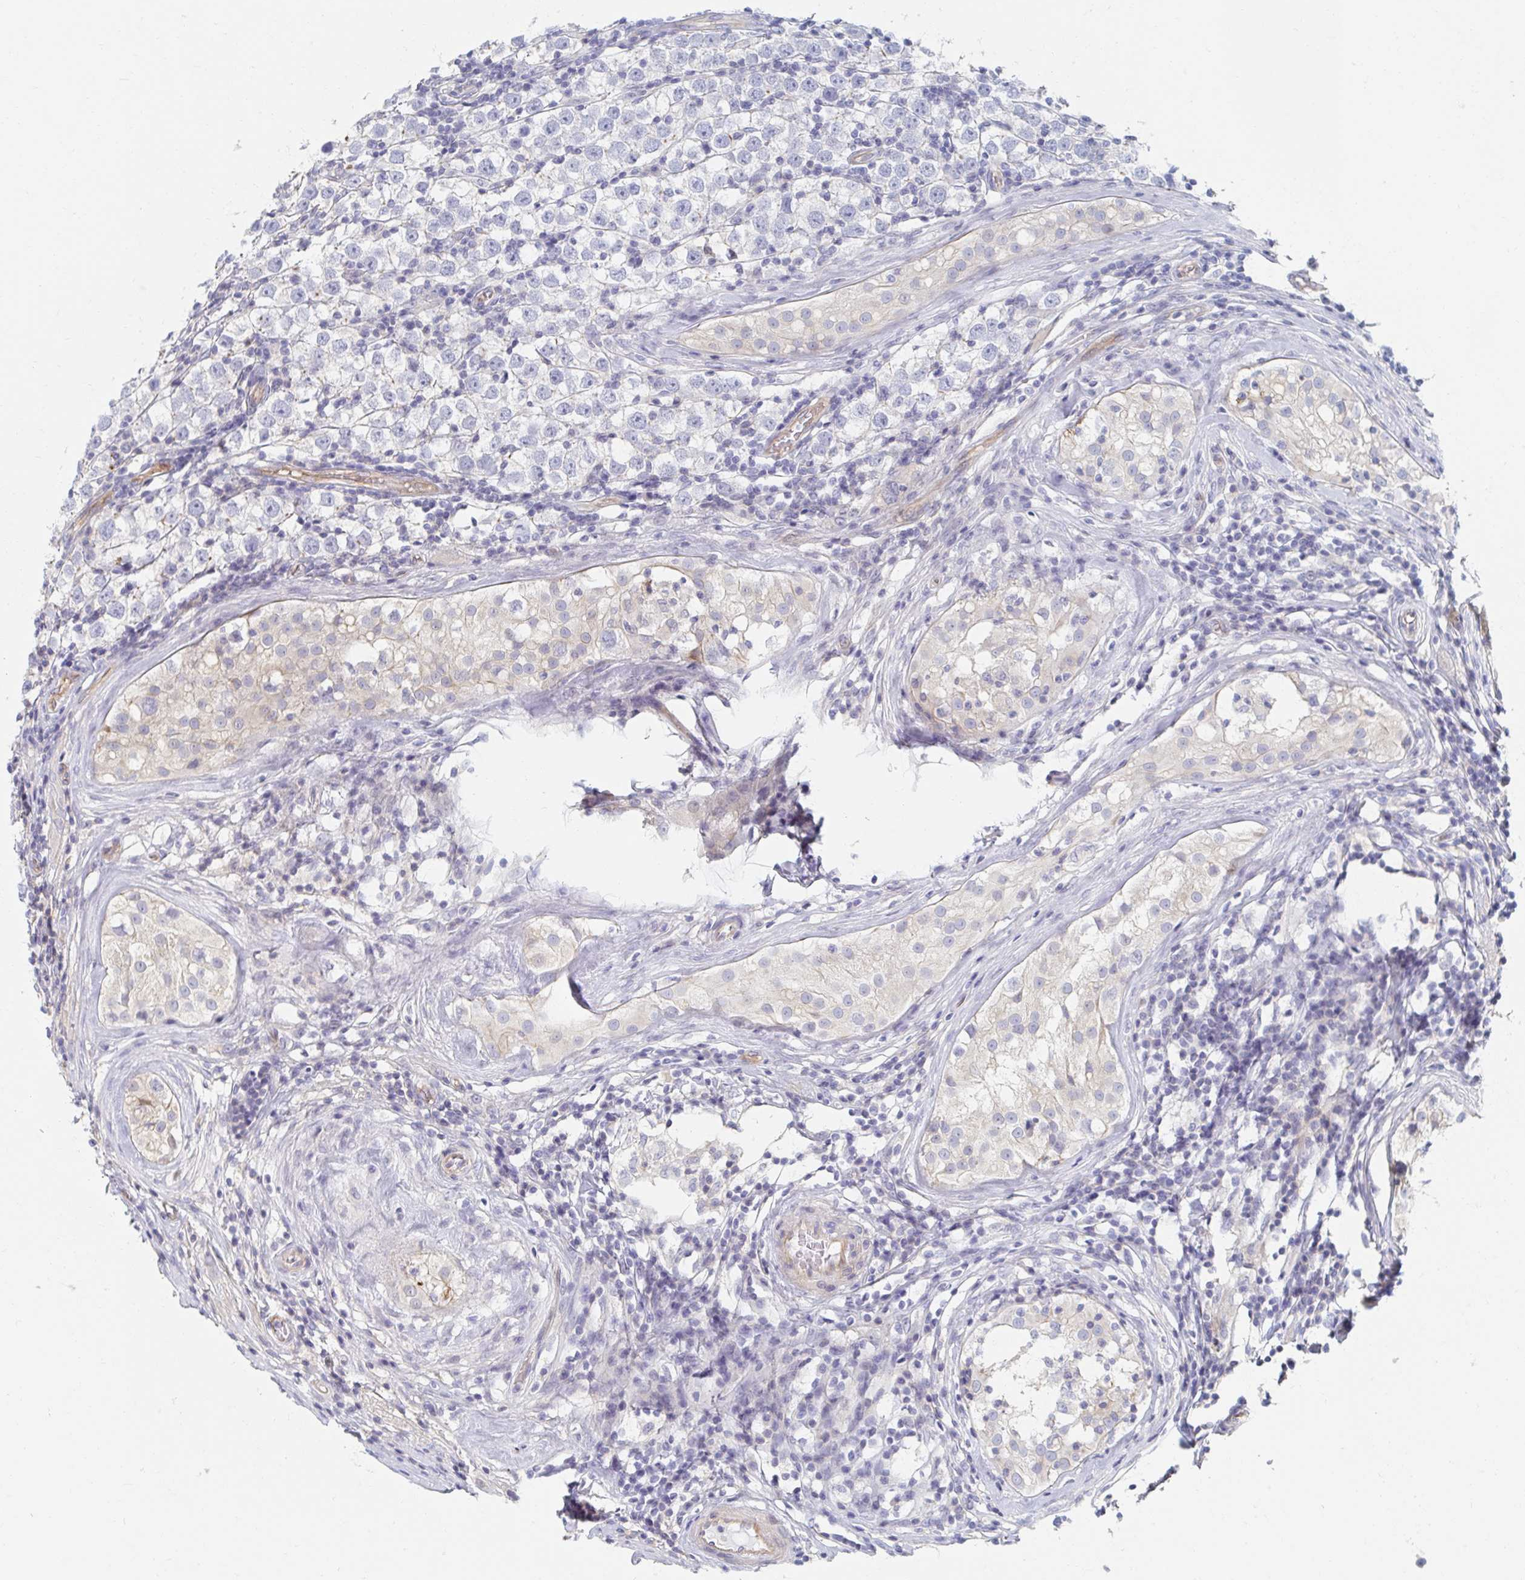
{"staining": {"intensity": "negative", "quantity": "none", "location": "none"}, "tissue": "urothelial cancer", "cell_type": "Tumor cells", "image_type": "cancer", "snomed": [{"axis": "morphology", "description": "Normal tissue, NOS"}, {"axis": "morphology", "description": "Urothelial carcinoma, High grade"}, {"axis": "morphology", "description": "Seminoma, NOS"}, {"axis": "morphology", "description": "Carcinoma, Embryonal, NOS"}, {"axis": "topography", "description": "Urinary bladder"}, {"axis": "topography", "description": "Testis"}], "caption": "Image shows no protein positivity in tumor cells of embryonal carcinoma tissue.", "gene": "MYLK2", "patient": {"sex": "male", "age": 41}}